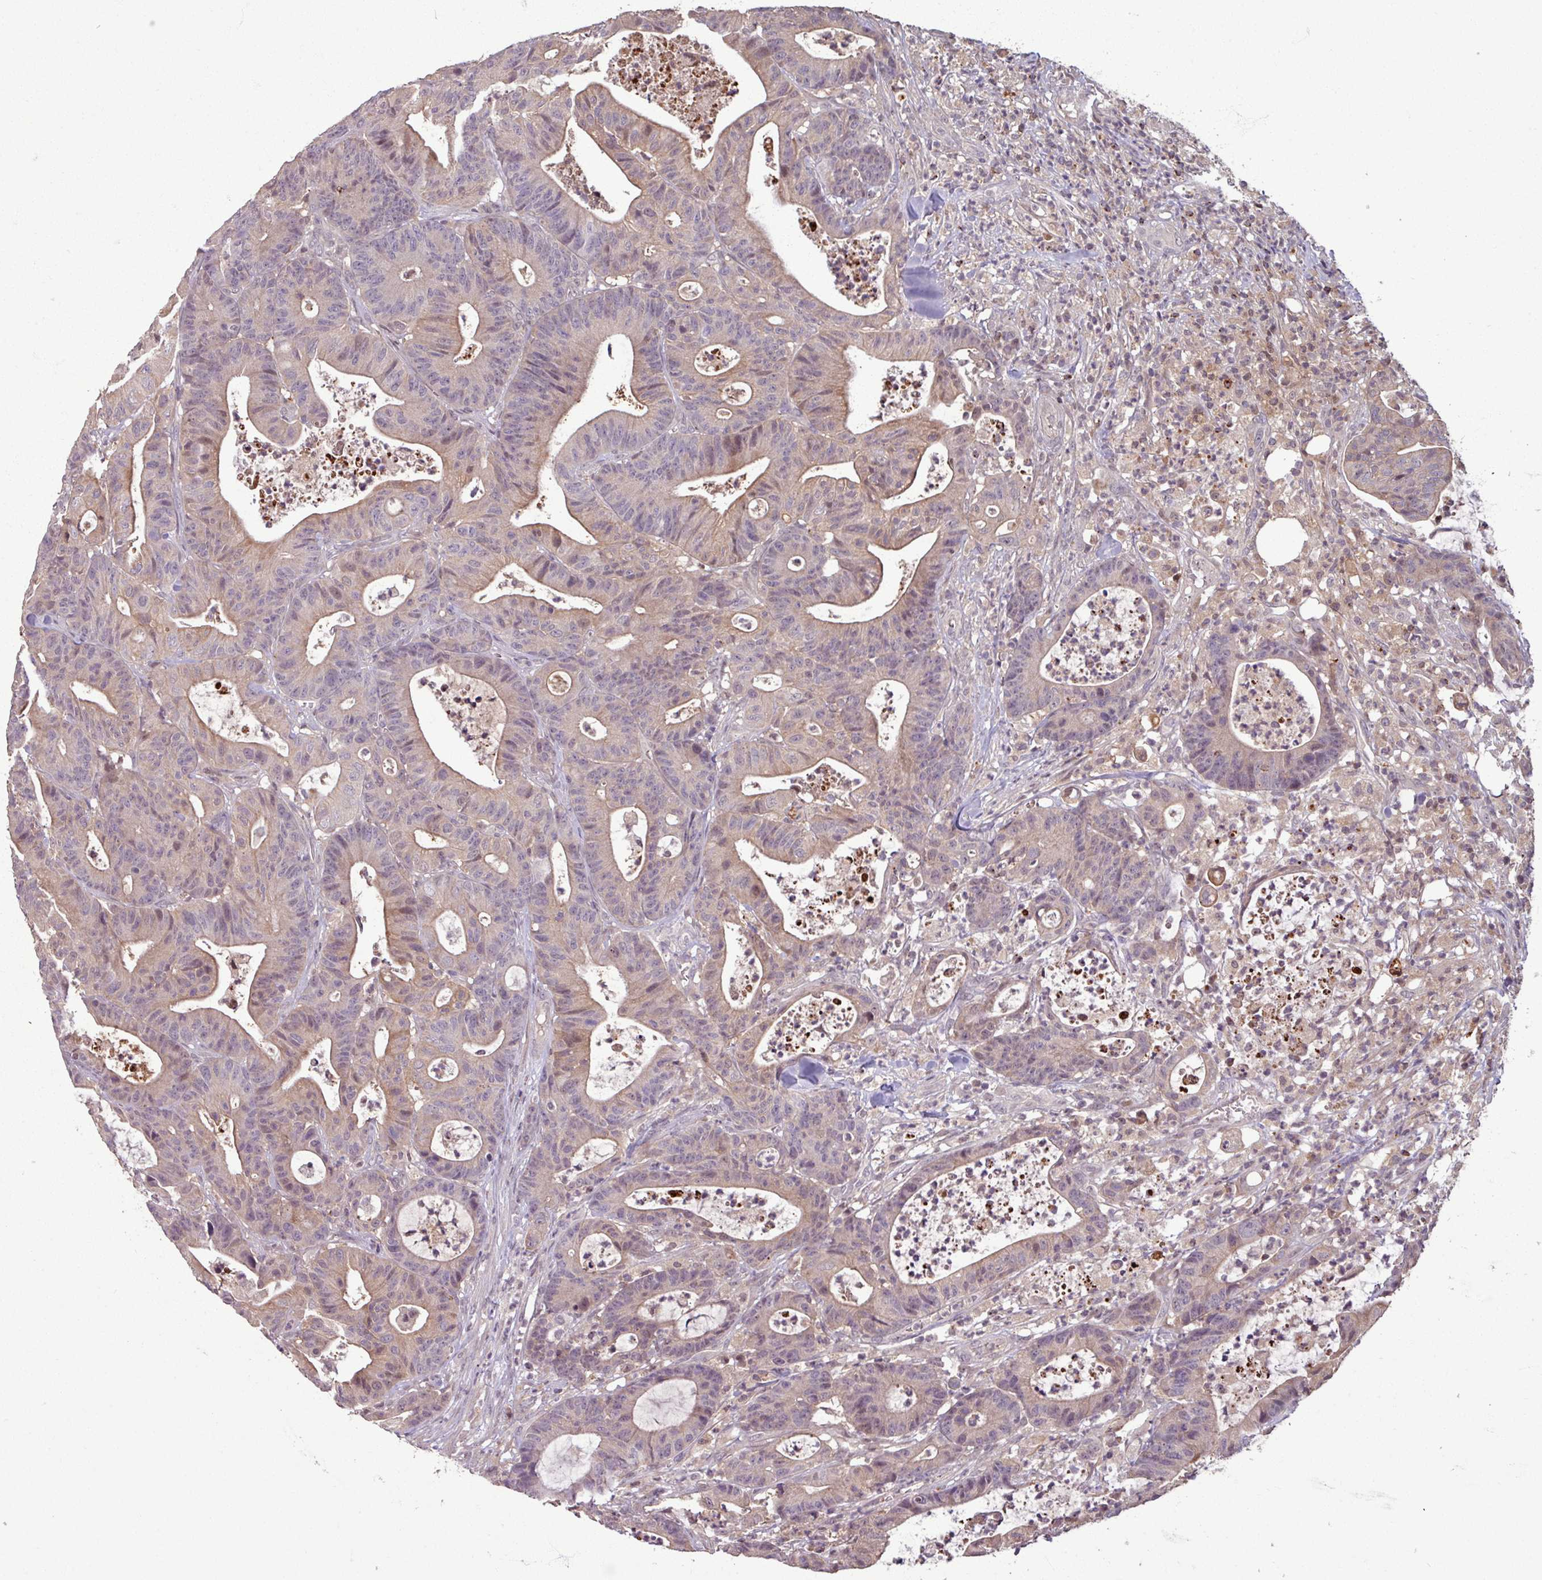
{"staining": {"intensity": "weak", "quantity": "25%-75%", "location": "cytoplasmic/membranous,nuclear"}, "tissue": "colorectal cancer", "cell_type": "Tumor cells", "image_type": "cancer", "snomed": [{"axis": "morphology", "description": "Adenocarcinoma, NOS"}, {"axis": "topography", "description": "Colon"}], "caption": "A high-resolution micrograph shows immunohistochemistry (IHC) staining of colorectal cancer (adenocarcinoma), which displays weak cytoplasmic/membranous and nuclear positivity in about 25%-75% of tumor cells.", "gene": "OR6B1", "patient": {"sex": "female", "age": 84}}